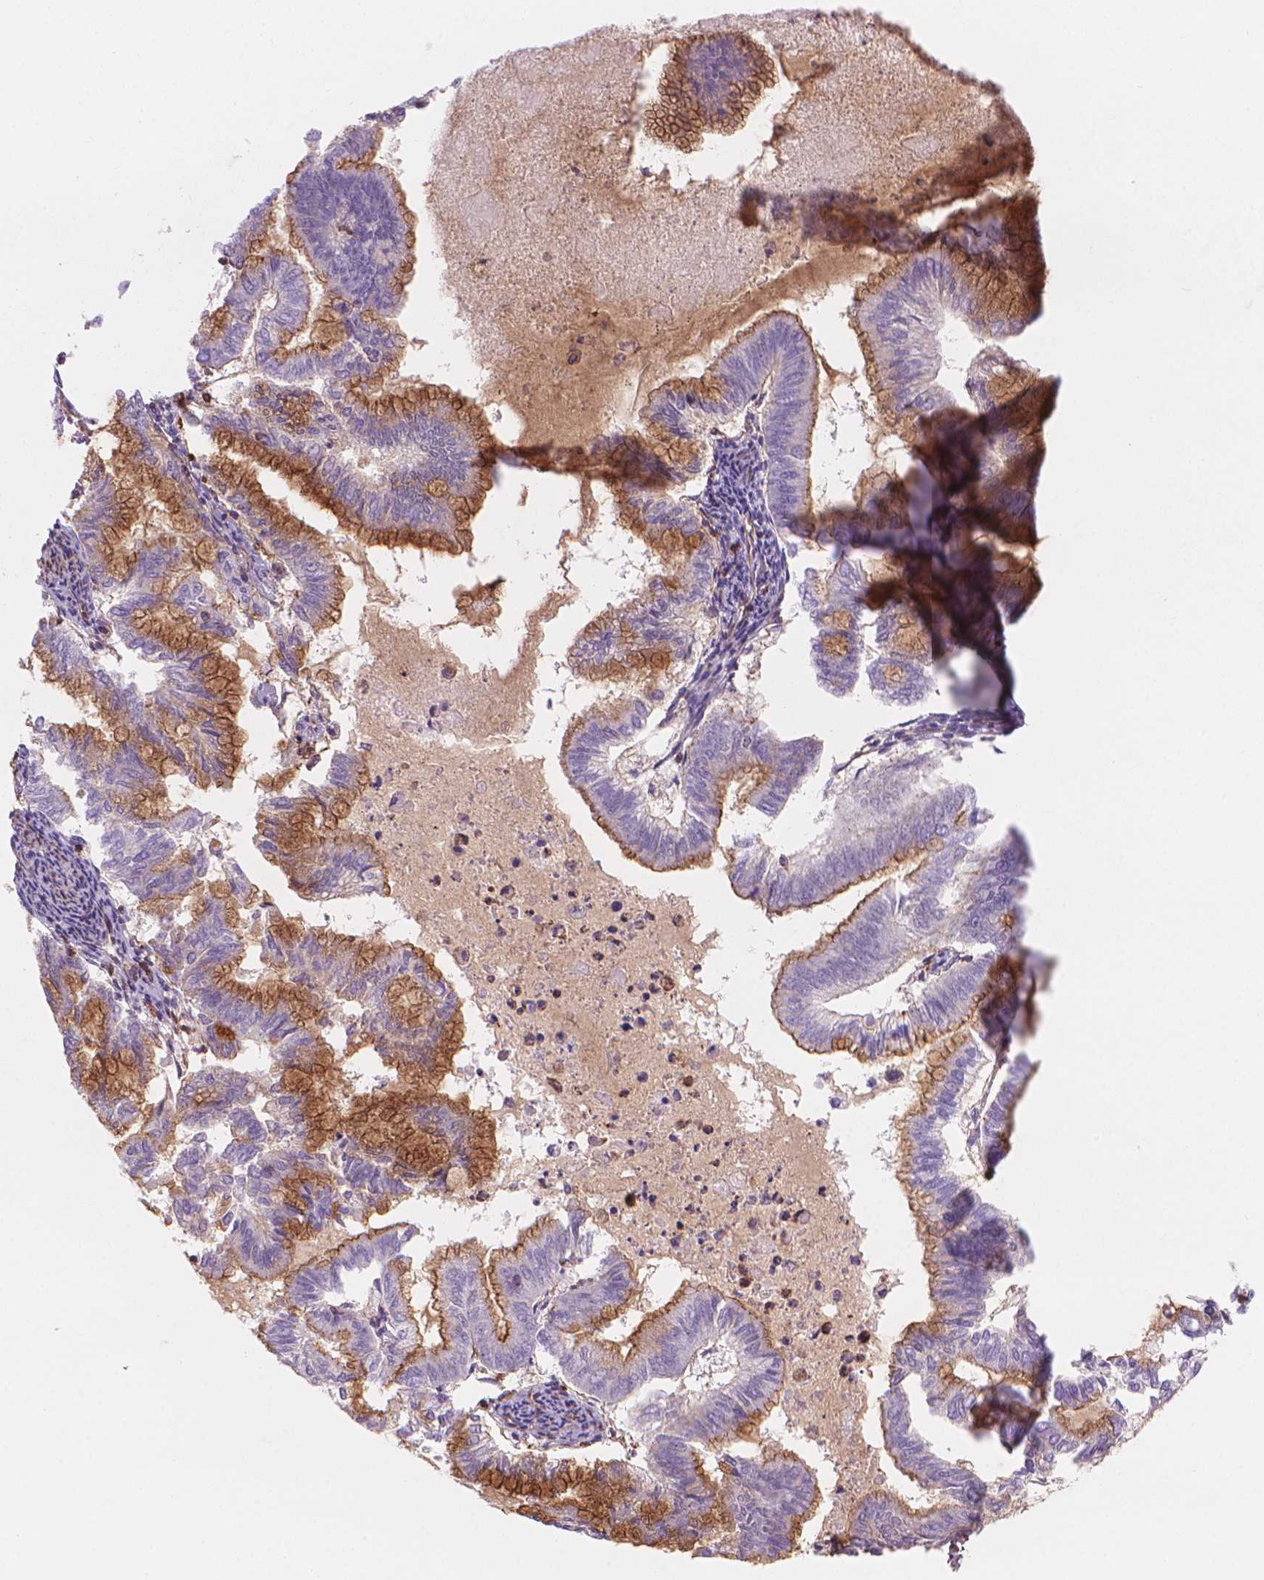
{"staining": {"intensity": "moderate", "quantity": "25%-75%", "location": "cytoplasmic/membranous"}, "tissue": "endometrial cancer", "cell_type": "Tumor cells", "image_type": "cancer", "snomed": [{"axis": "morphology", "description": "Adenocarcinoma, NOS"}, {"axis": "topography", "description": "Endometrium"}], "caption": "Moderate cytoplasmic/membranous staining is identified in approximately 25%-75% of tumor cells in endometrial cancer.", "gene": "PATJ", "patient": {"sex": "female", "age": 79}}